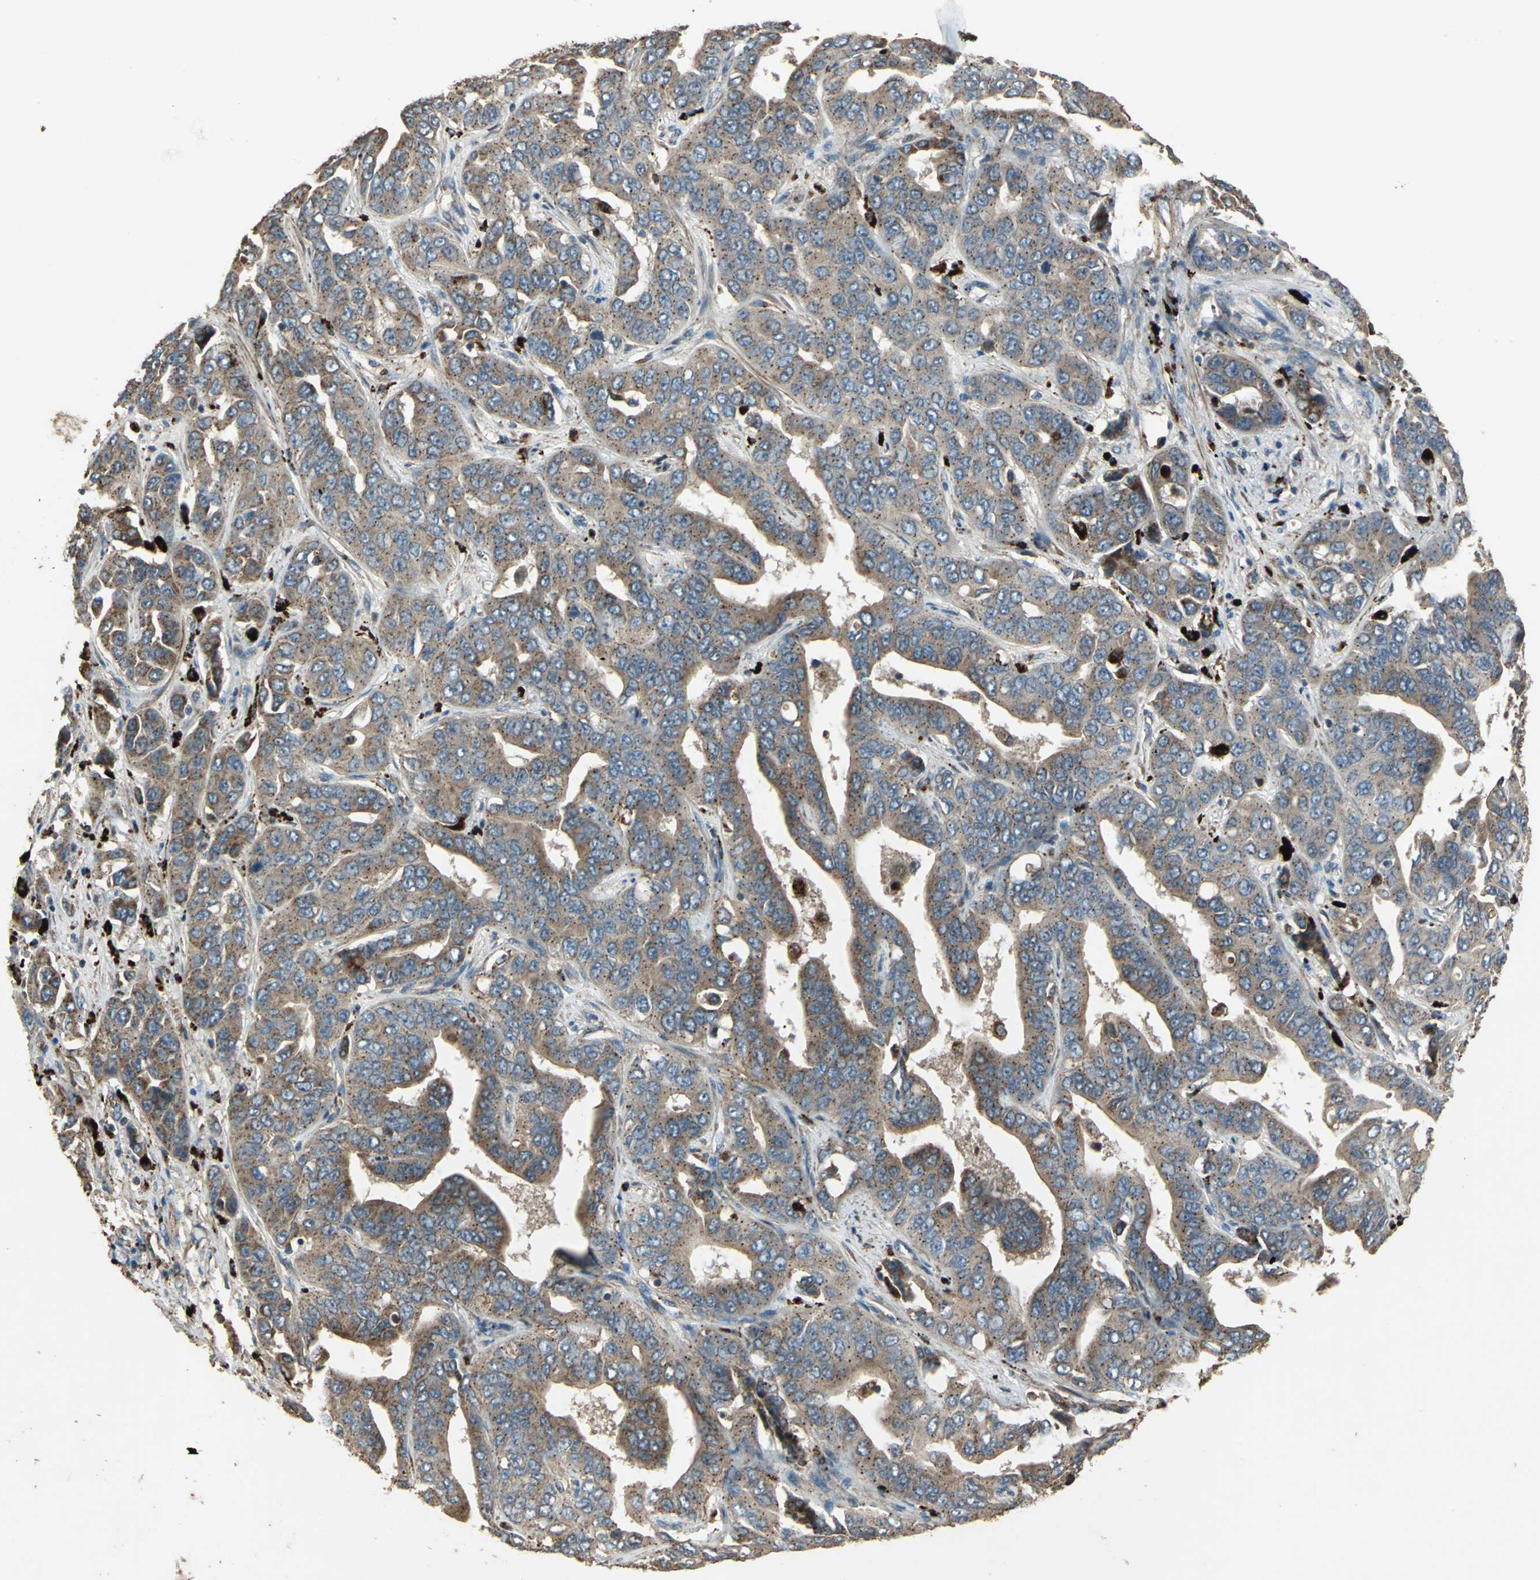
{"staining": {"intensity": "moderate", "quantity": ">75%", "location": "cytoplasmic/membranous"}, "tissue": "liver cancer", "cell_type": "Tumor cells", "image_type": "cancer", "snomed": [{"axis": "morphology", "description": "Cholangiocarcinoma"}, {"axis": "topography", "description": "Liver"}], "caption": "Cholangiocarcinoma (liver) stained with a protein marker displays moderate staining in tumor cells.", "gene": "POLRMT", "patient": {"sex": "female", "age": 52}}